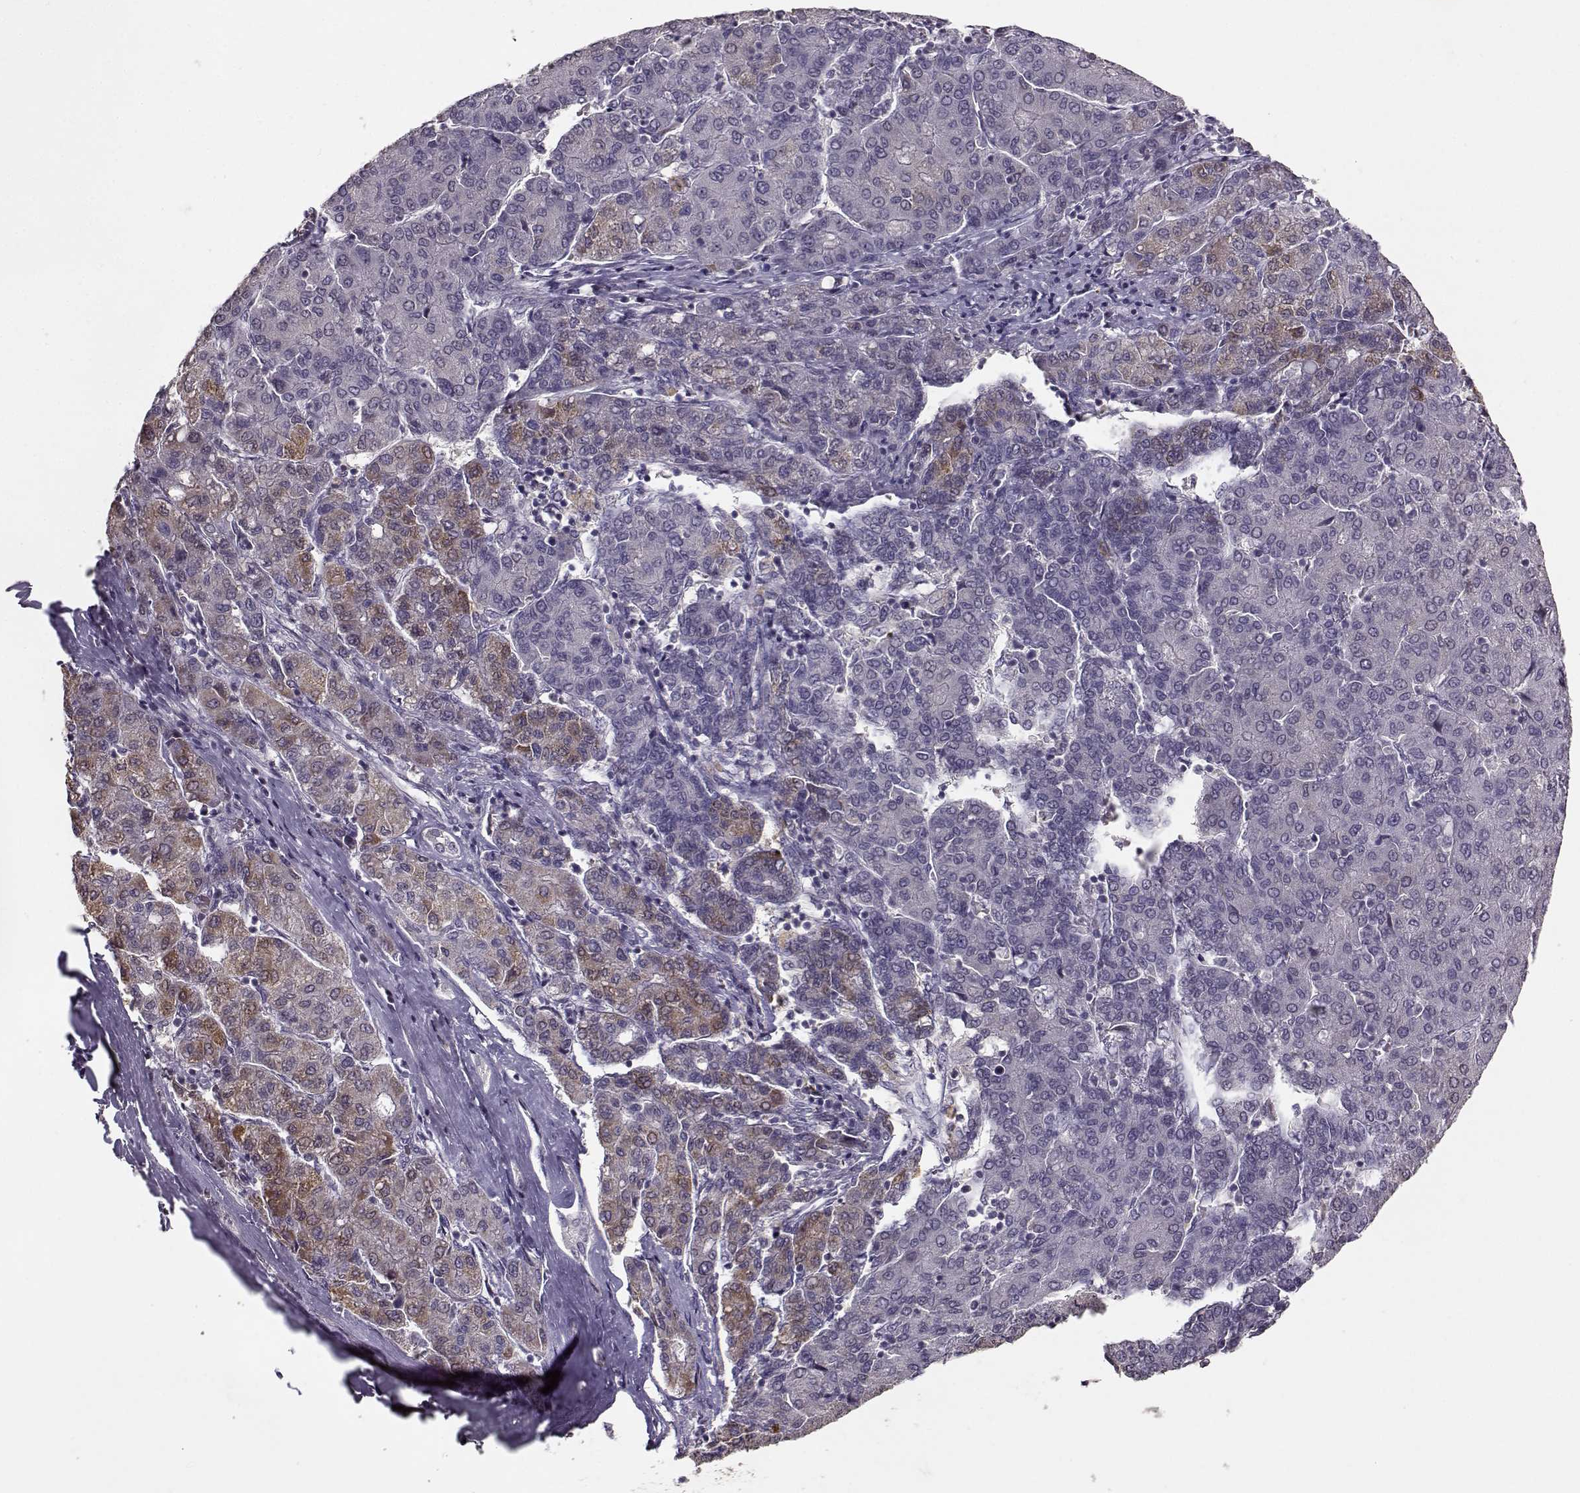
{"staining": {"intensity": "moderate", "quantity": "<25%", "location": "cytoplasmic/membranous"}, "tissue": "liver cancer", "cell_type": "Tumor cells", "image_type": "cancer", "snomed": [{"axis": "morphology", "description": "Carcinoma, Hepatocellular, NOS"}, {"axis": "topography", "description": "Liver"}], "caption": "Liver cancer tissue shows moderate cytoplasmic/membranous positivity in approximately <25% of tumor cells, visualized by immunohistochemistry.", "gene": "UROC1", "patient": {"sex": "male", "age": 65}}